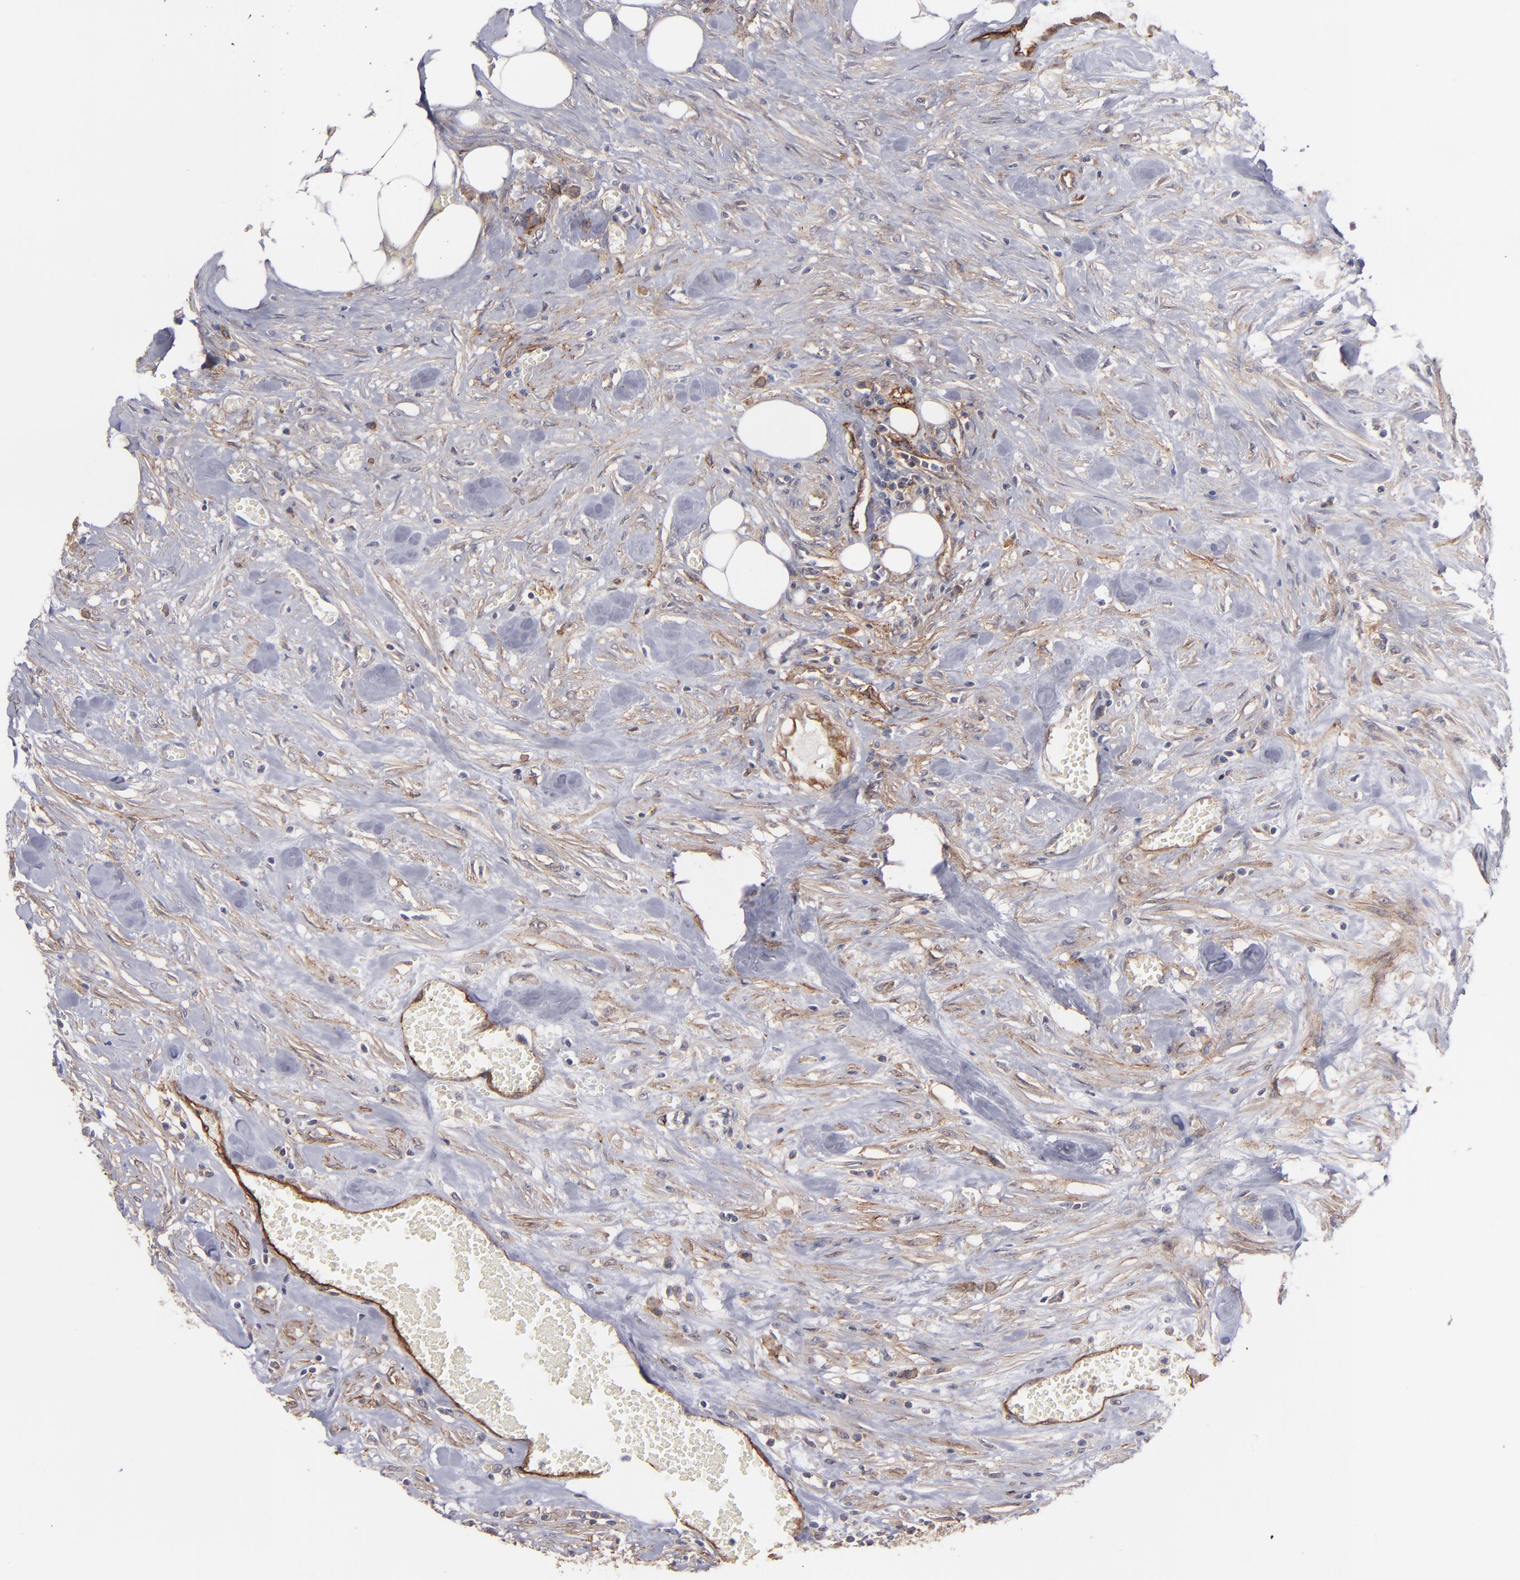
{"staining": {"intensity": "moderate", "quantity": "25%-75%", "location": "cytoplasmic/membranous"}, "tissue": "urothelial cancer", "cell_type": "Tumor cells", "image_type": "cancer", "snomed": [{"axis": "morphology", "description": "Urothelial carcinoma, High grade"}, {"axis": "topography", "description": "Urinary bladder"}], "caption": "Immunohistochemical staining of urothelial cancer reveals moderate cytoplasmic/membranous protein staining in approximately 25%-75% of tumor cells.", "gene": "ICAM1", "patient": {"sex": "male", "age": 74}}